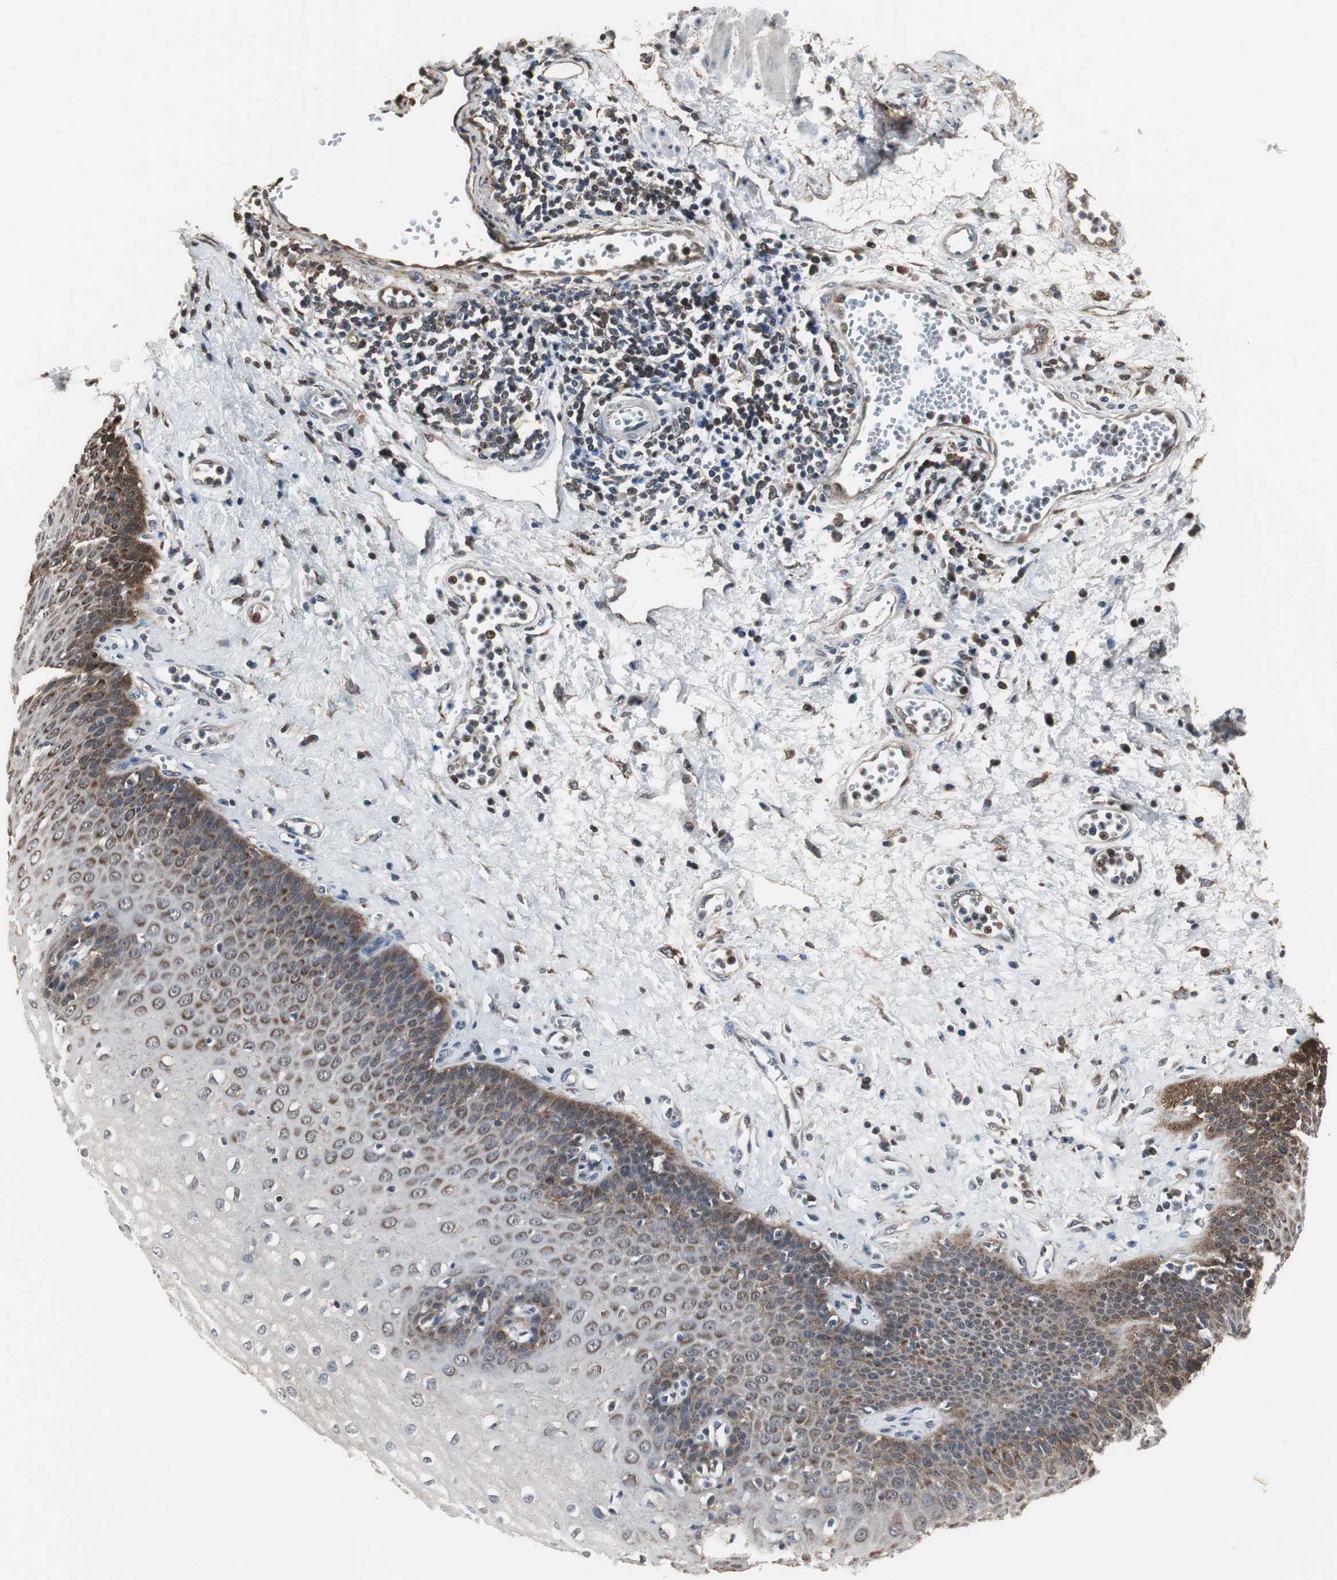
{"staining": {"intensity": "strong", "quantity": "25%-75%", "location": "cytoplasmic/membranous"}, "tissue": "esophagus", "cell_type": "Squamous epithelial cells", "image_type": "normal", "snomed": [{"axis": "morphology", "description": "Normal tissue, NOS"}, {"axis": "morphology", "description": "Squamous cell carcinoma, NOS"}, {"axis": "topography", "description": "Esophagus"}], "caption": "Immunohistochemical staining of unremarkable esophagus exhibits high levels of strong cytoplasmic/membranous positivity in about 25%-75% of squamous epithelial cells. Using DAB (brown) and hematoxylin (blue) stains, captured at high magnification using brightfield microscopy.", "gene": "ZSCAN22", "patient": {"sex": "male", "age": 65}}